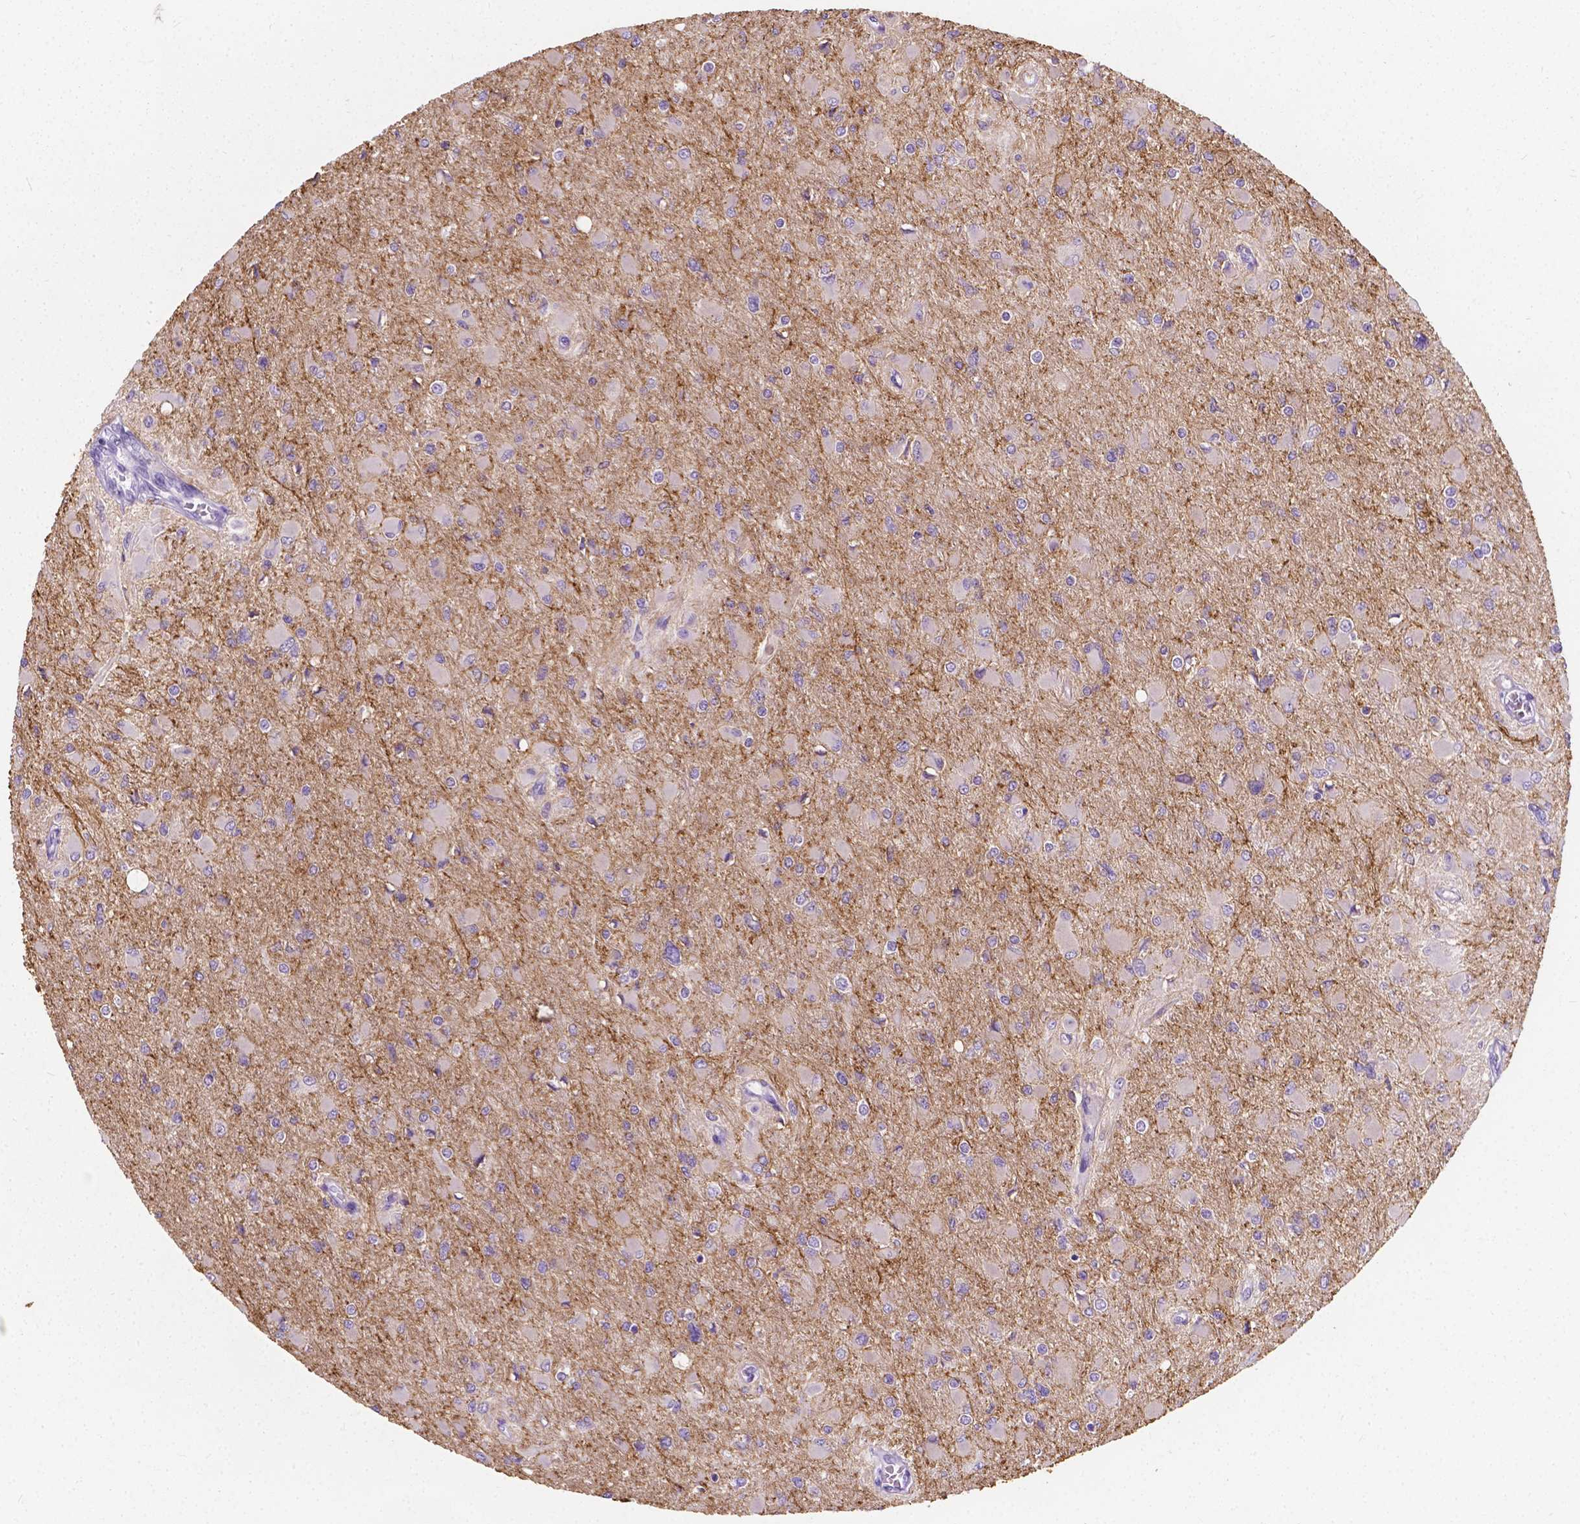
{"staining": {"intensity": "negative", "quantity": "none", "location": "none"}, "tissue": "glioma", "cell_type": "Tumor cells", "image_type": "cancer", "snomed": [{"axis": "morphology", "description": "Glioma, malignant, High grade"}, {"axis": "topography", "description": "Cerebral cortex"}], "caption": "This is an immunohistochemistry (IHC) image of human glioma. There is no positivity in tumor cells.", "gene": "GNAO1", "patient": {"sex": "female", "age": 36}}